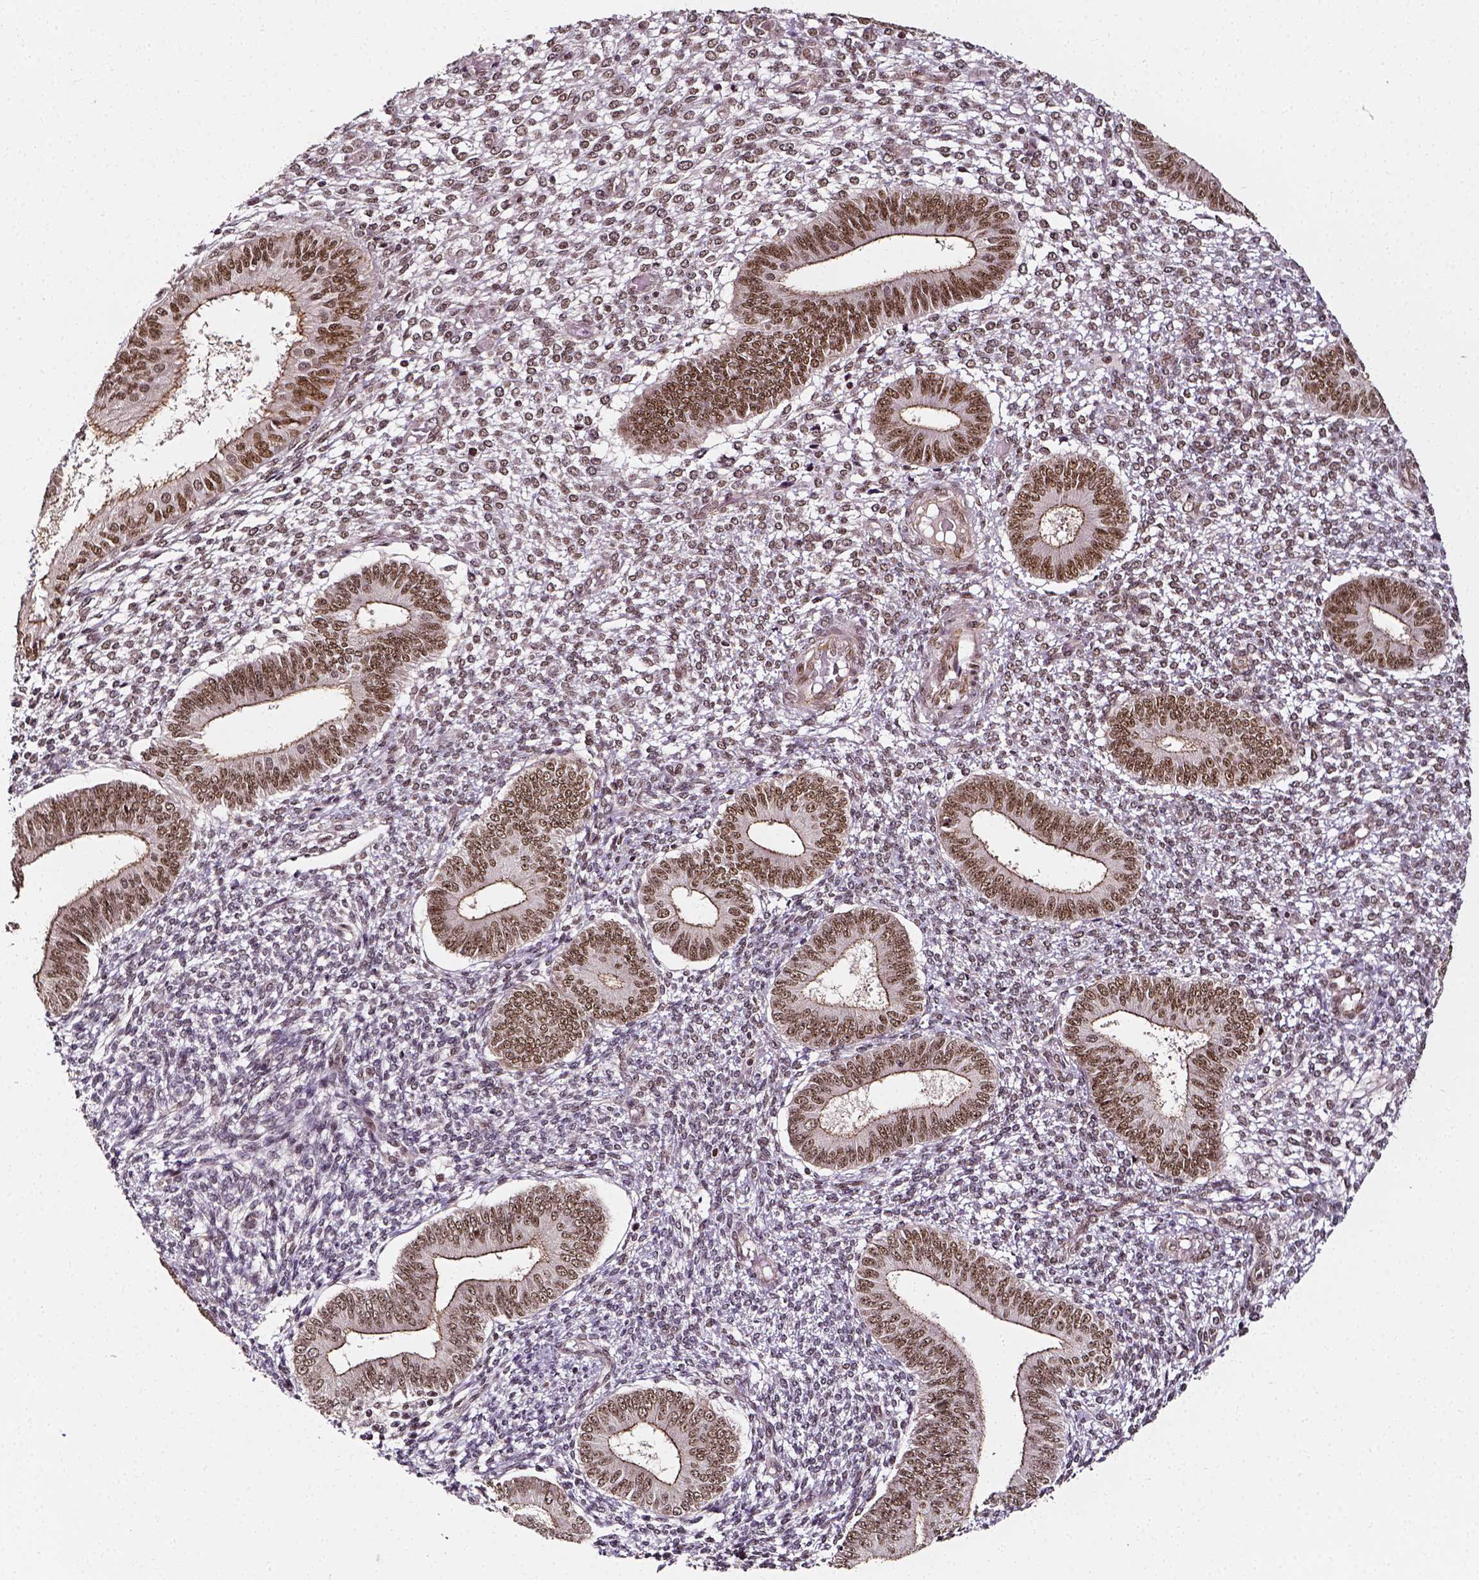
{"staining": {"intensity": "weak", "quantity": "25%-75%", "location": "nuclear"}, "tissue": "endometrium", "cell_type": "Cells in endometrial stroma", "image_type": "normal", "snomed": [{"axis": "morphology", "description": "Normal tissue, NOS"}, {"axis": "topography", "description": "Endometrium"}], "caption": "Cells in endometrial stroma reveal low levels of weak nuclear expression in about 25%-75% of cells in unremarkable human endometrium.", "gene": "NACC1", "patient": {"sex": "female", "age": 42}}